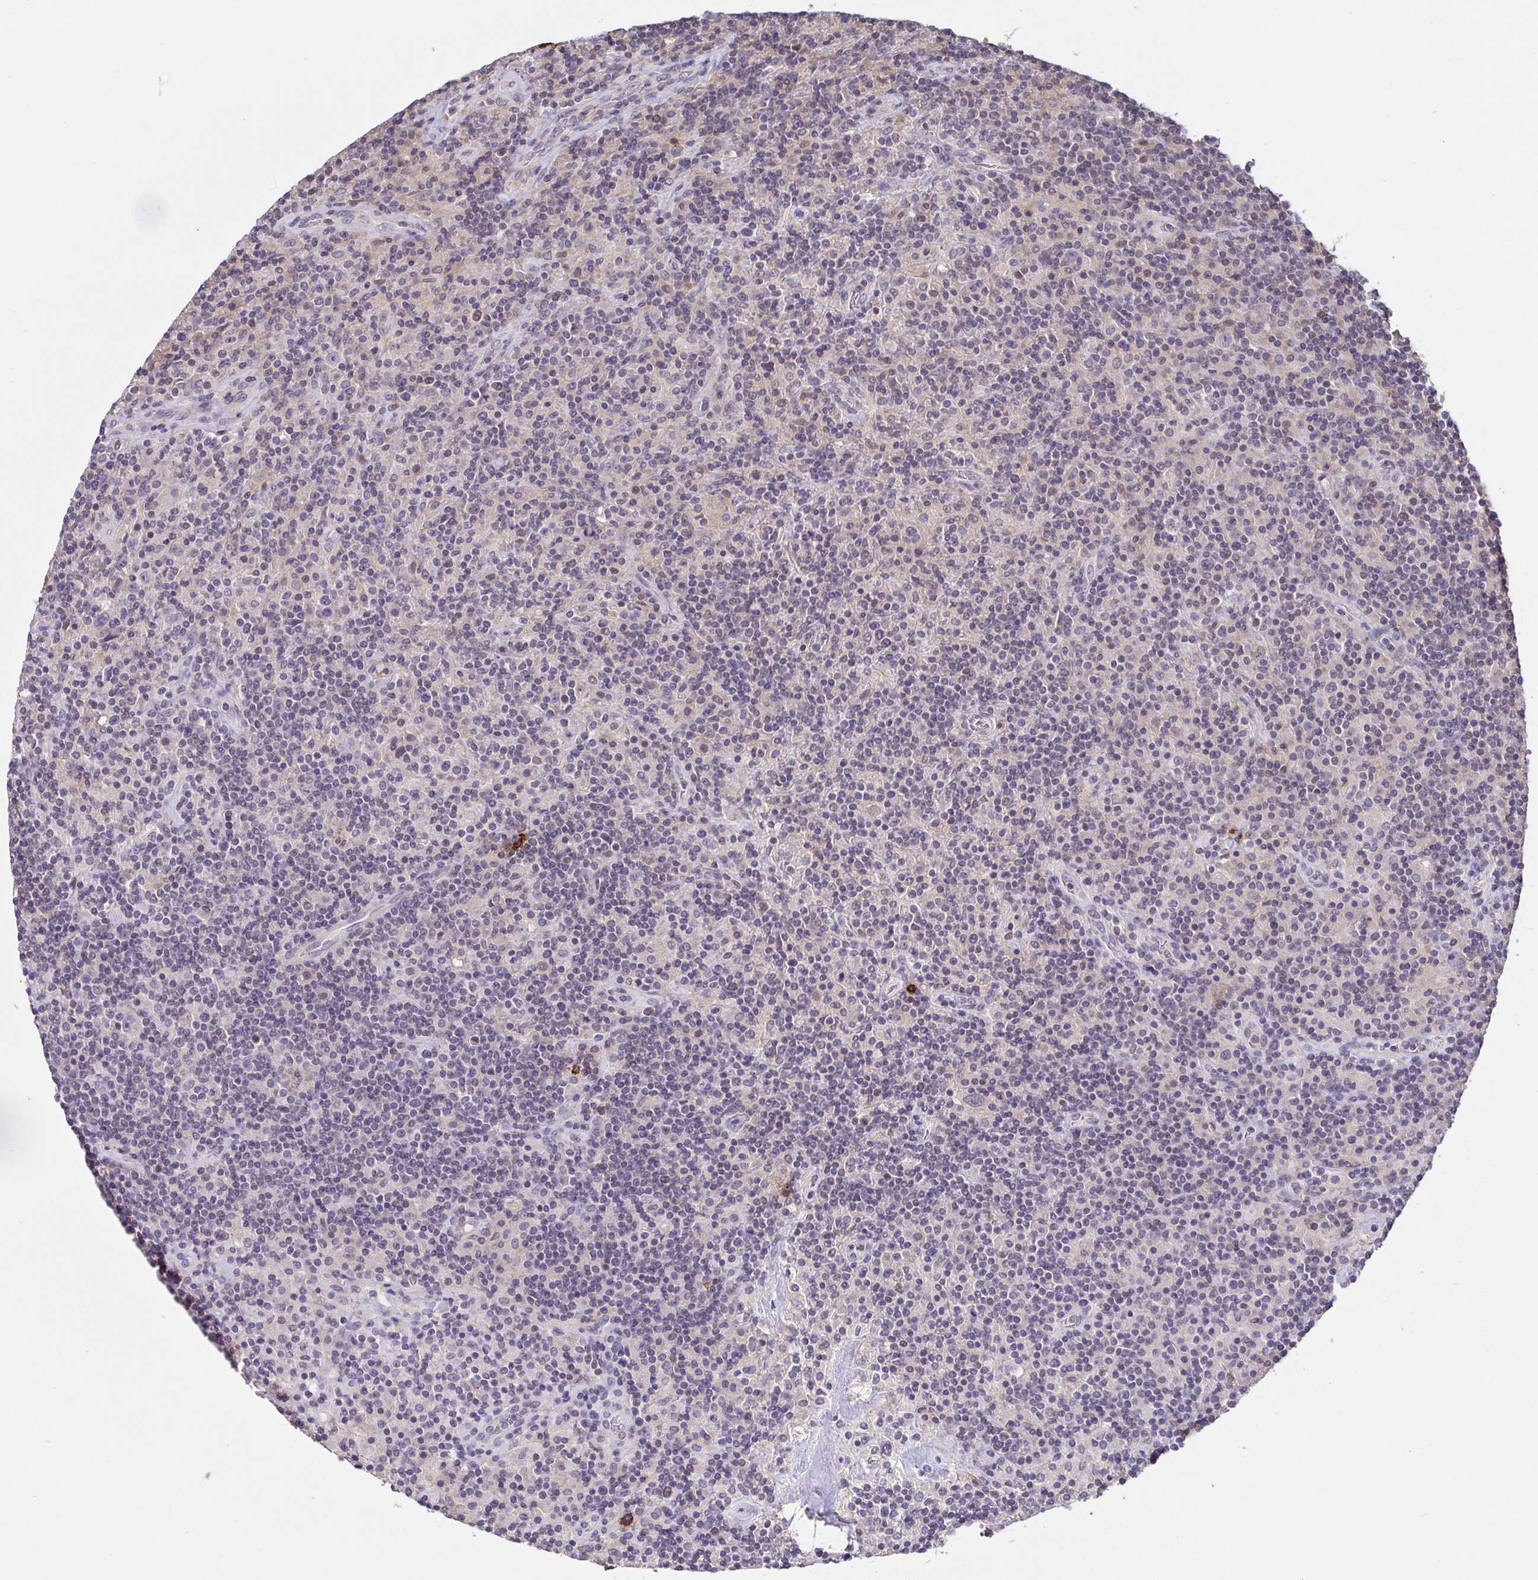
{"staining": {"intensity": "negative", "quantity": "none", "location": "none"}, "tissue": "lymphoma", "cell_type": "Tumor cells", "image_type": "cancer", "snomed": [{"axis": "morphology", "description": "Hodgkin's disease, NOS"}, {"axis": "topography", "description": "Lymph node"}], "caption": "Human Hodgkin's disease stained for a protein using immunohistochemistry shows no staining in tumor cells.", "gene": "PREPL", "patient": {"sex": "male", "age": 70}}